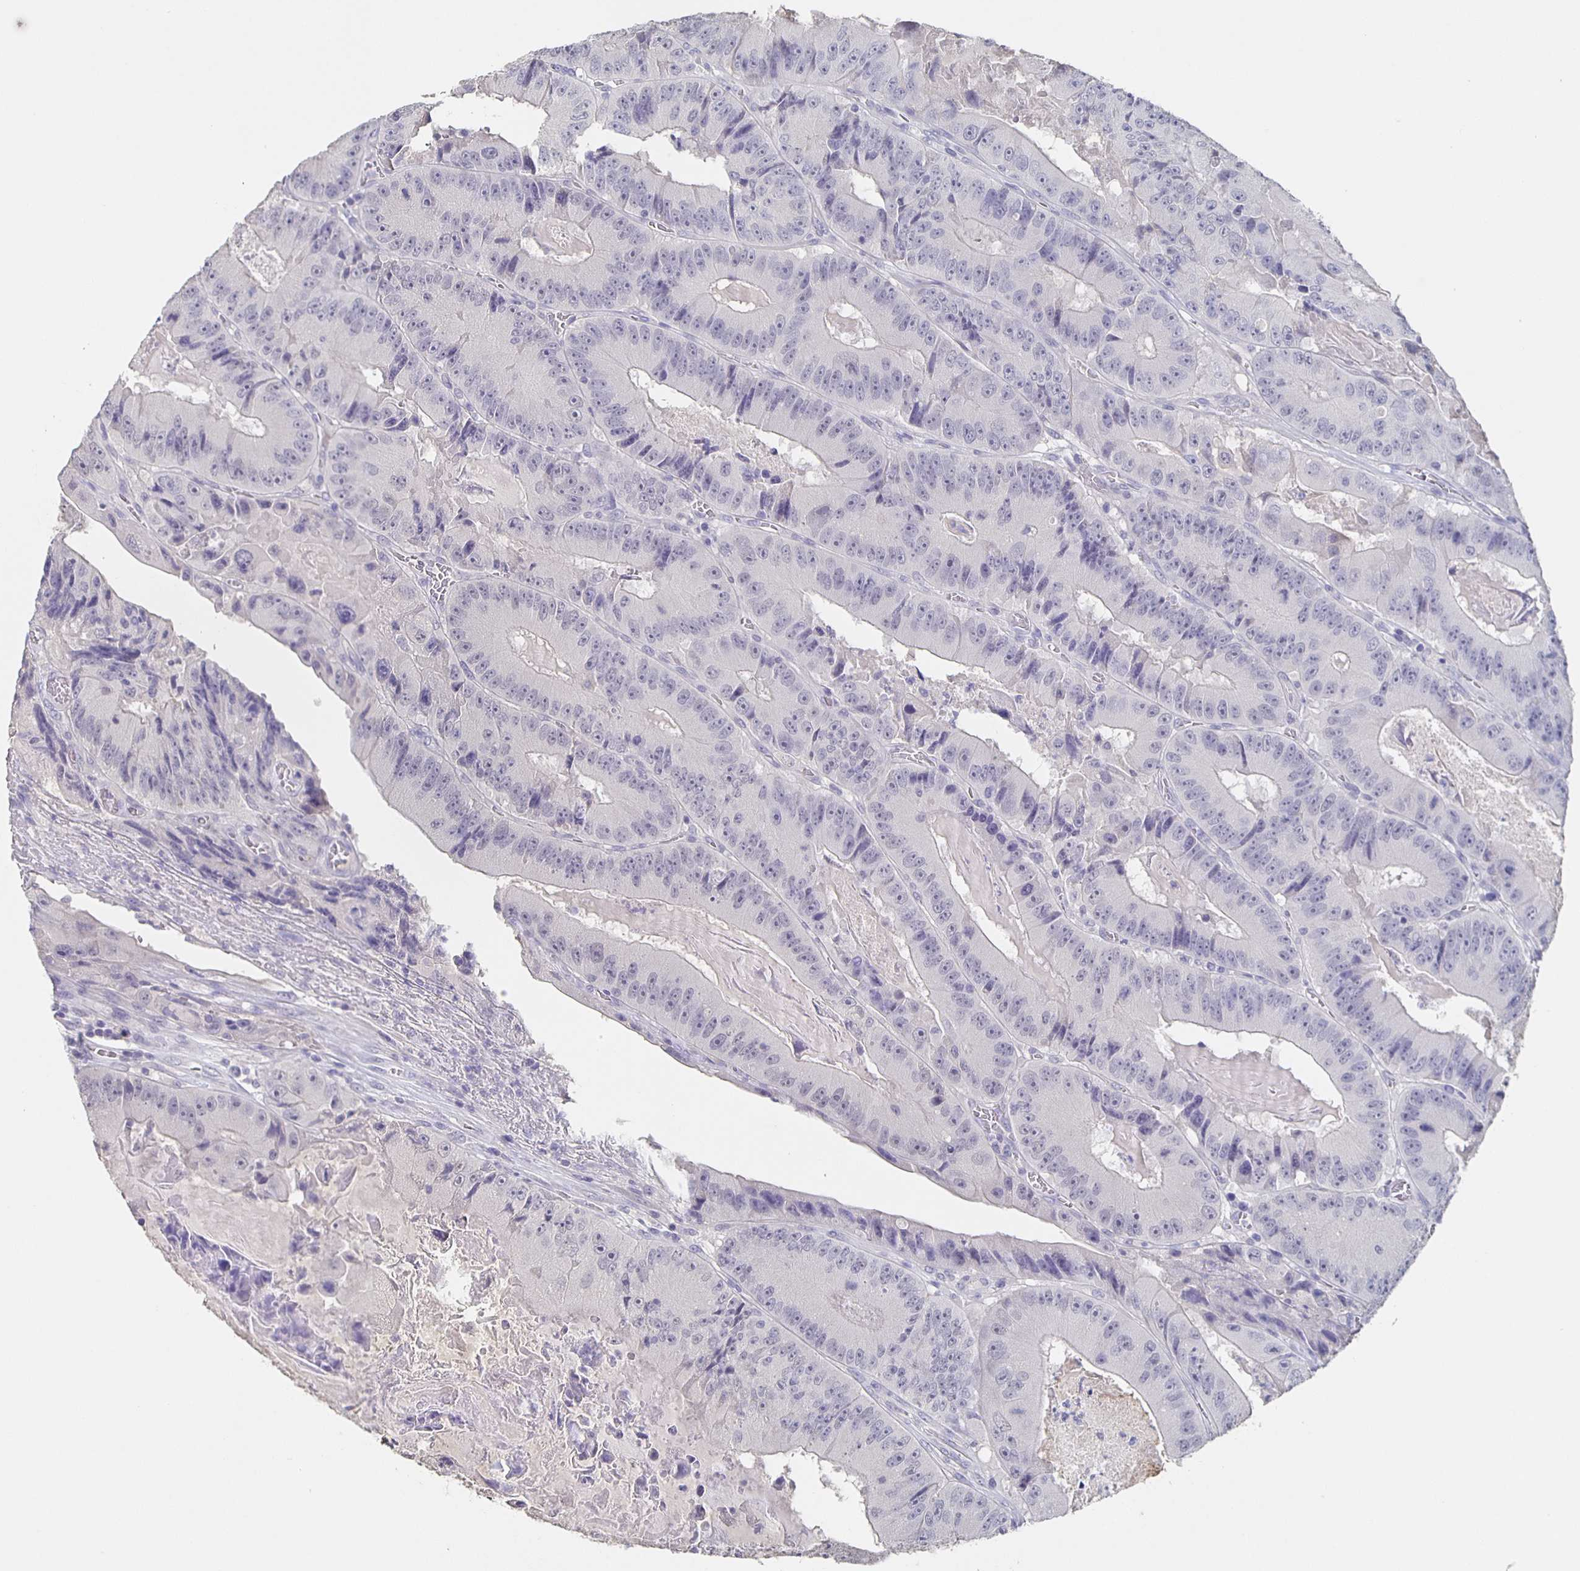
{"staining": {"intensity": "negative", "quantity": "none", "location": "none"}, "tissue": "colorectal cancer", "cell_type": "Tumor cells", "image_type": "cancer", "snomed": [{"axis": "morphology", "description": "Adenocarcinoma, NOS"}, {"axis": "topography", "description": "Colon"}], "caption": "This is an immunohistochemistry image of colorectal adenocarcinoma. There is no staining in tumor cells.", "gene": "CACNA2D2", "patient": {"sex": "female", "age": 86}}